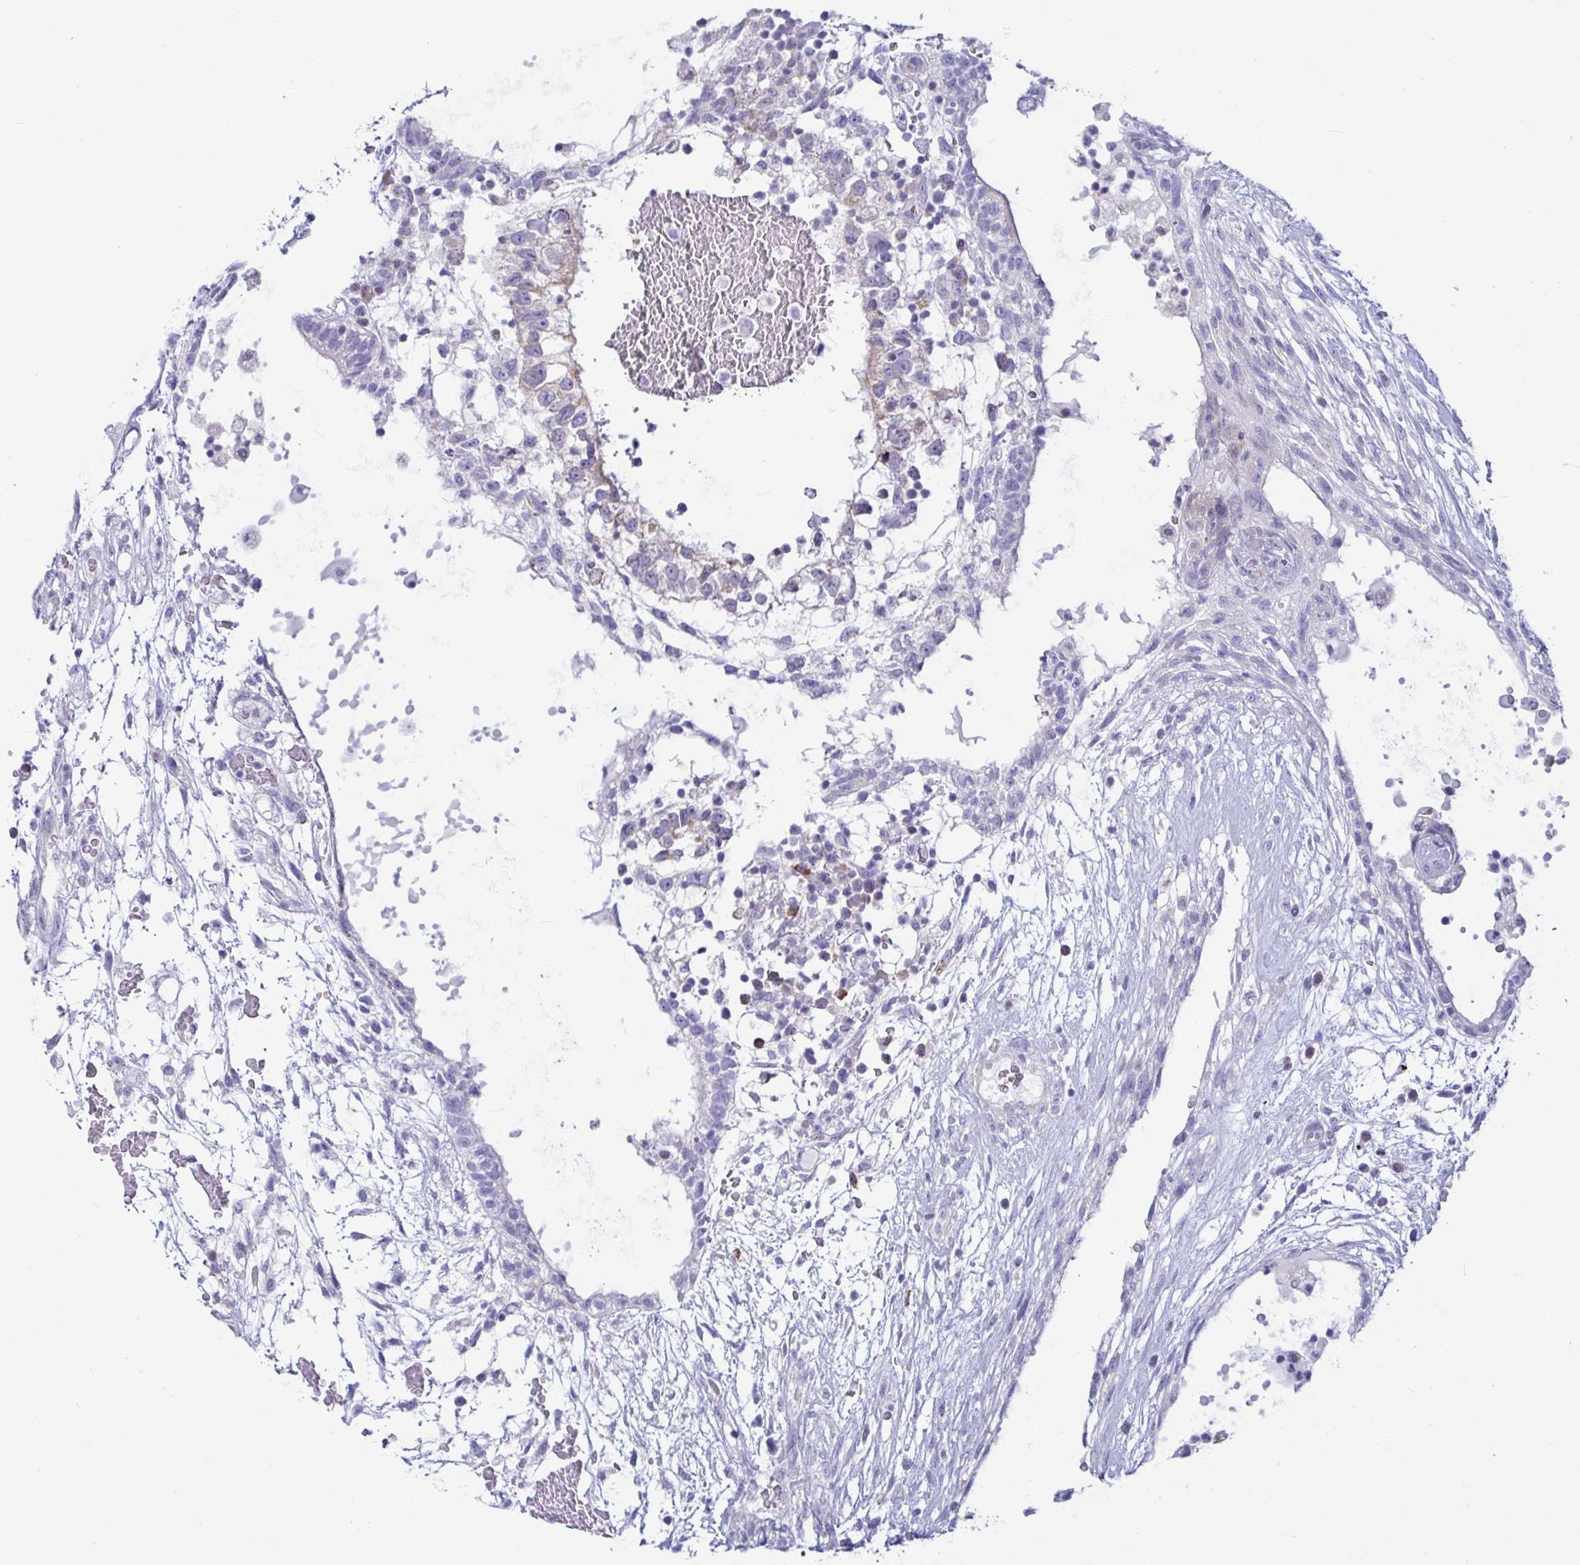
{"staining": {"intensity": "negative", "quantity": "none", "location": "none"}, "tissue": "testis cancer", "cell_type": "Tumor cells", "image_type": "cancer", "snomed": [{"axis": "morphology", "description": "Carcinoma, Embryonal, NOS"}, {"axis": "topography", "description": "Testis"}], "caption": "IHC of testis embryonal carcinoma shows no staining in tumor cells.", "gene": "TFPI2", "patient": {"sex": "male", "age": 32}}